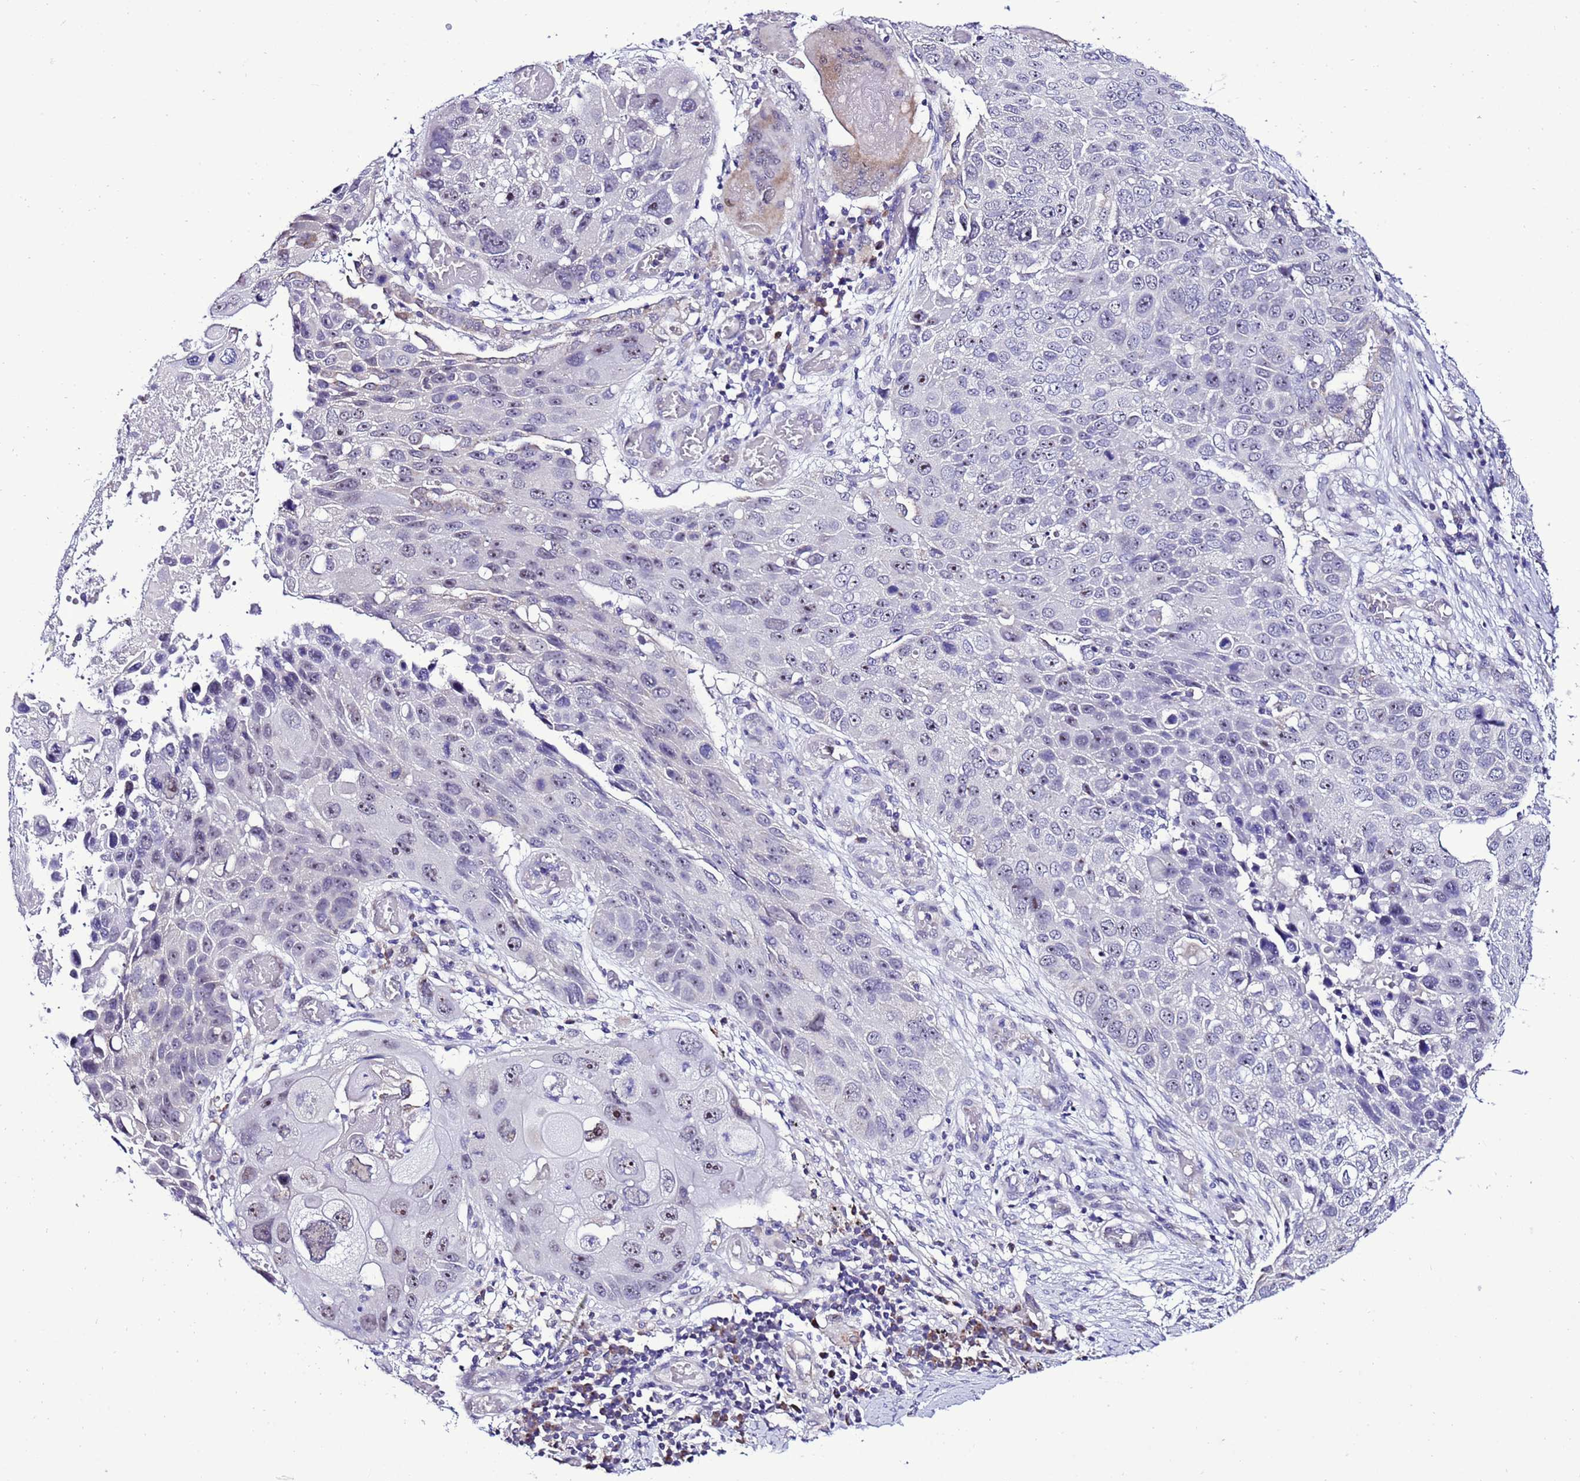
{"staining": {"intensity": "negative", "quantity": "none", "location": "none"}, "tissue": "lung cancer", "cell_type": "Tumor cells", "image_type": "cancer", "snomed": [{"axis": "morphology", "description": "Squamous cell carcinoma, NOS"}, {"axis": "topography", "description": "Lung"}], "caption": "Immunohistochemical staining of human lung squamous cell carcinoma demonstrates no significant expression in tumor cells.", "gene": "DPH6", "patient": {"sex": "male", "age": 61}}